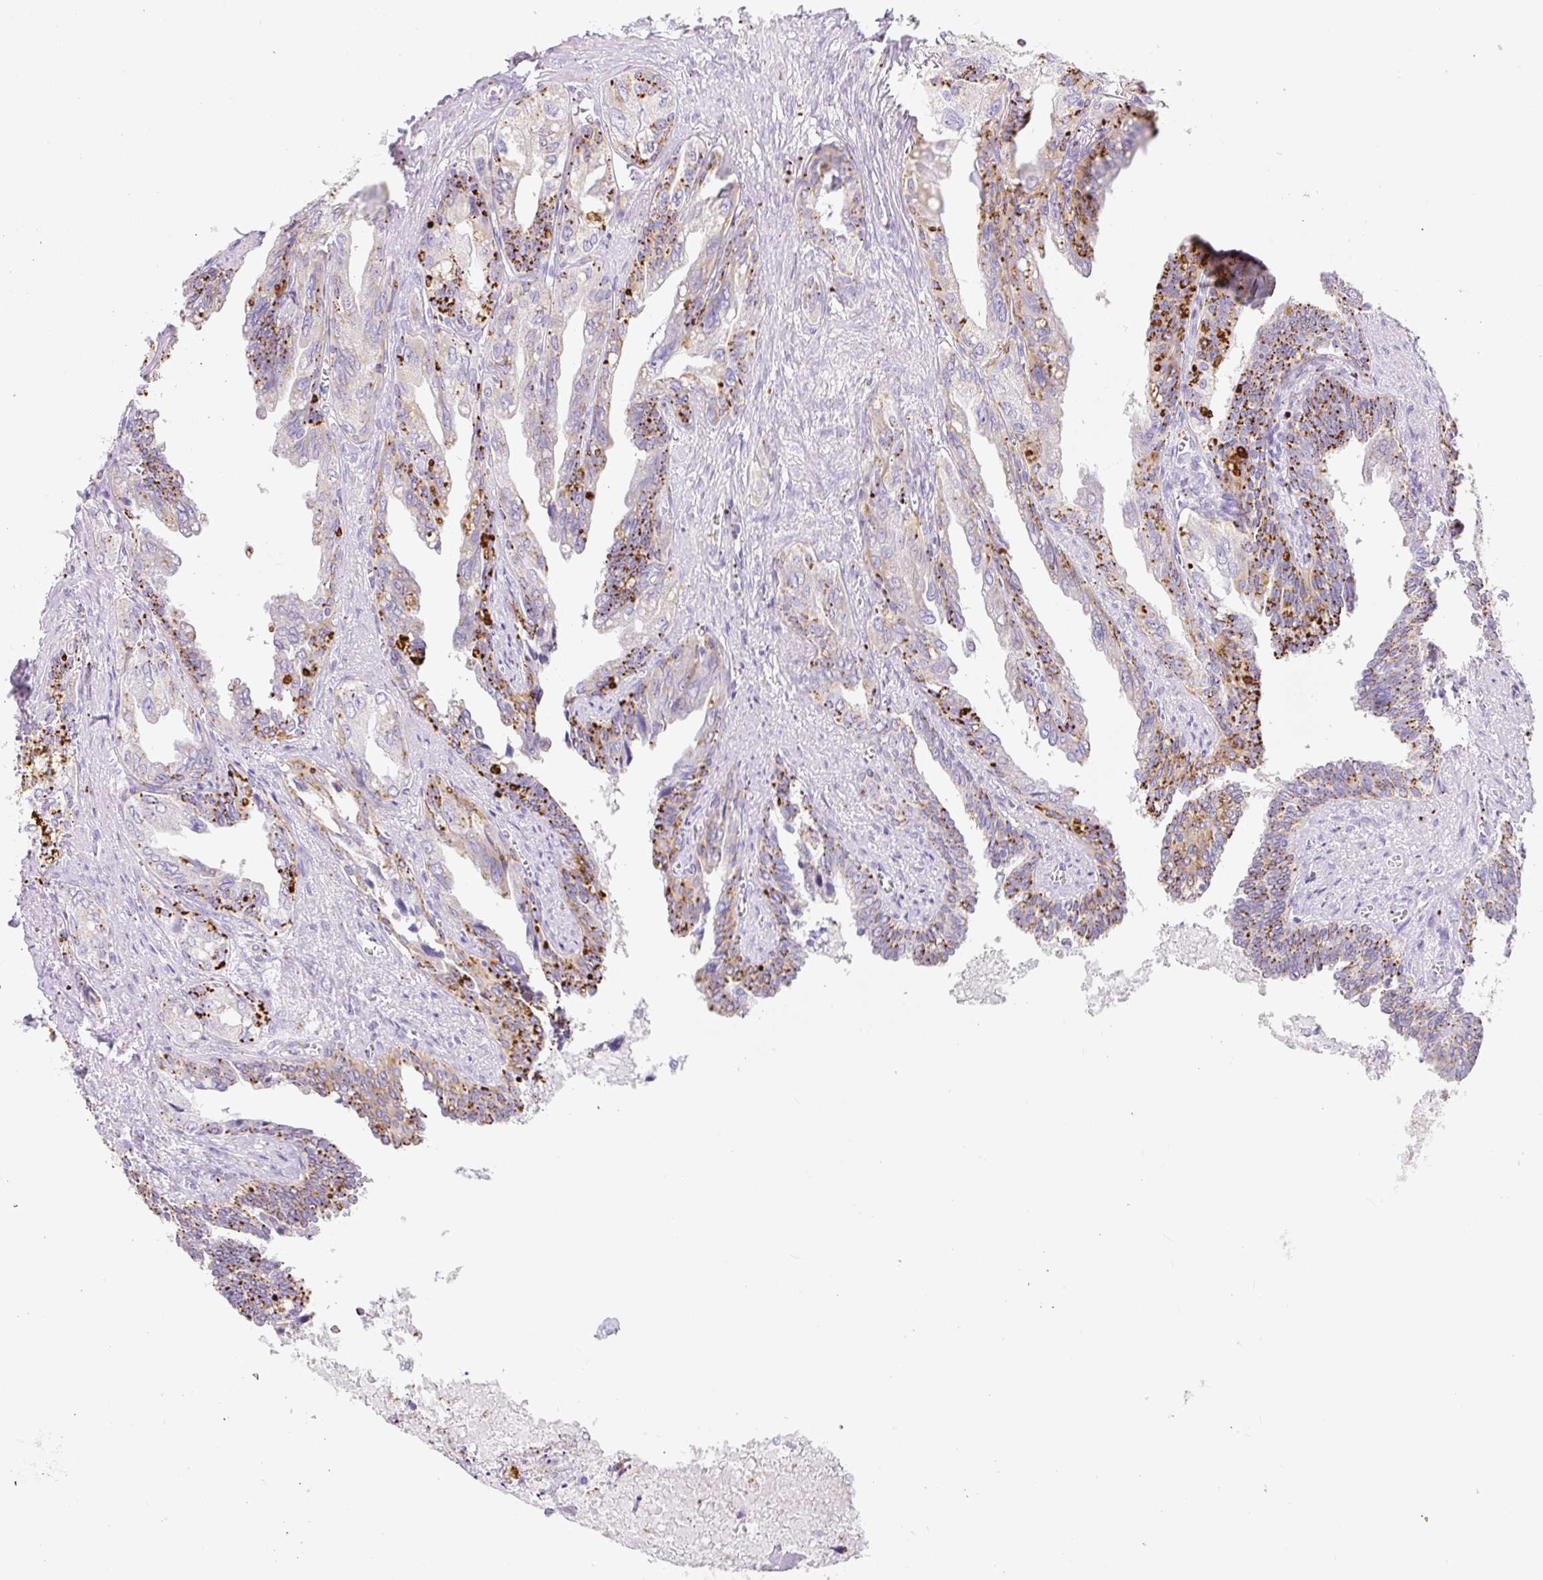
{"staining": {"intensity": "strong", "quantity": "25%-75%", "location": "cytoplasmic/membranous"}, "tissue": "seminal vesicle", "cell_type": "Glandular cells", "image_type": "normal", "snomed": [{"axis": "morphology", "description": "Normal tissue, NOS"}, {"axis": "topography", "description": "Seminal veicle"}], "caption": "DAB (3,3'-diaminobenzidine) immunohistochemical staining of unremarkable seminal vesicle demonstrates strong cytoplasmic/membranous protein positivity in about 25%-75% of glandular cells. (brown staining indicates protein expression, while blue staining denotes nuclei).", "gene": "CLEC3A", "patient": {"sex": "male", "age": 67}}